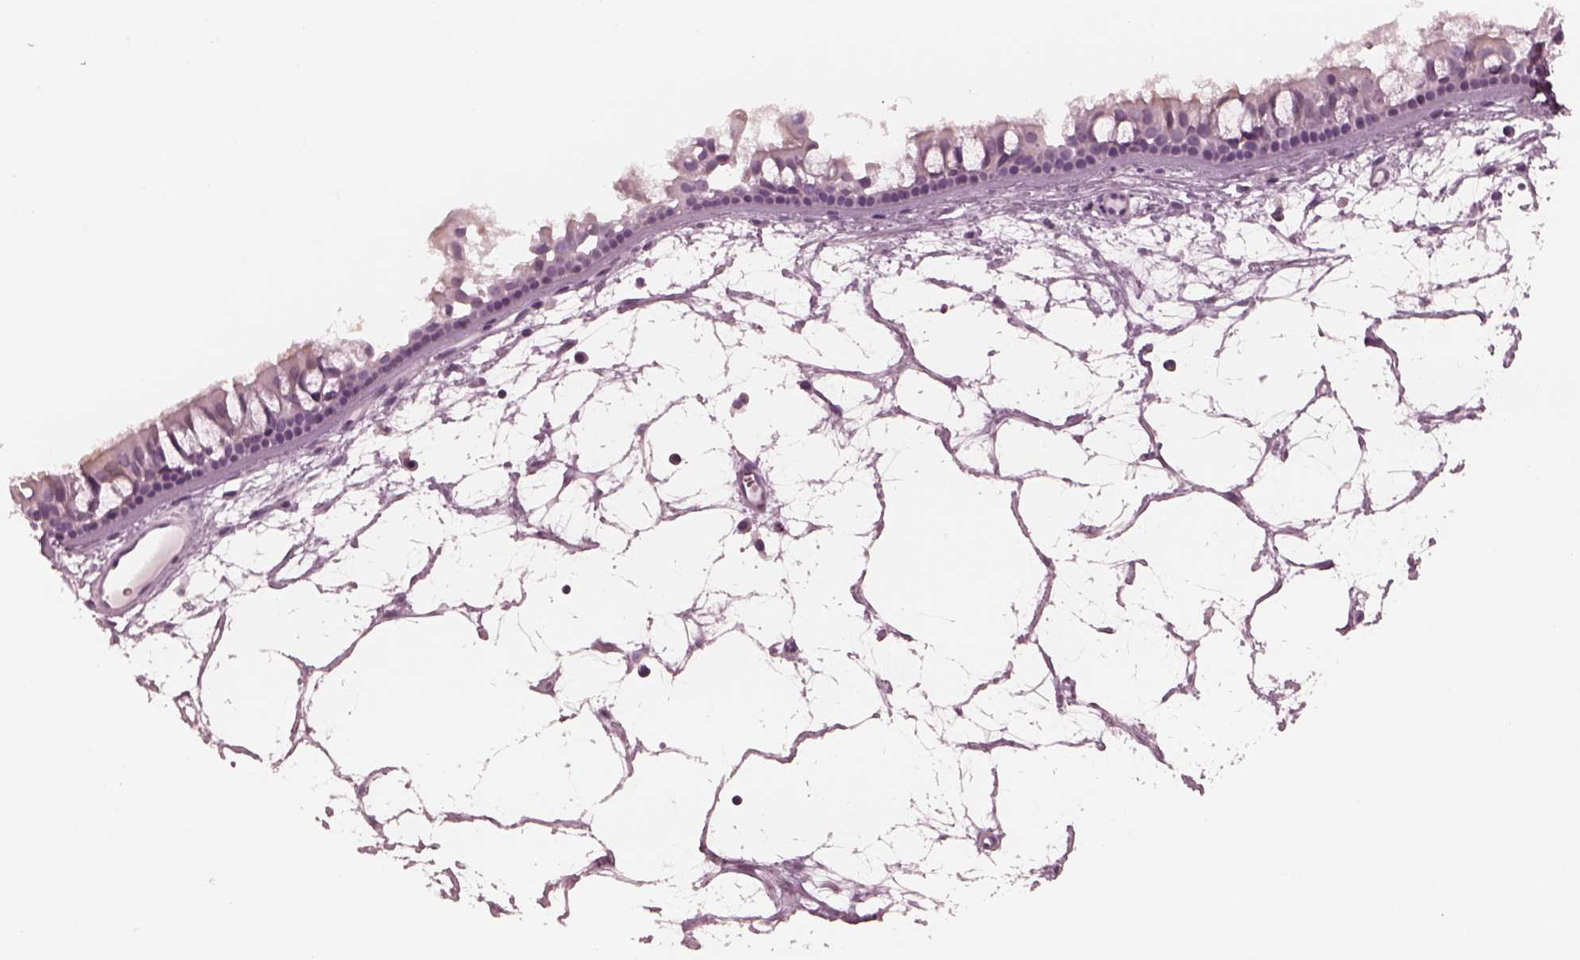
{"staining": {"intensity": "negative", "quantity": "none", "location": "none"}, "tissue": "nasopharynx", "cell_type": "Respiratory epithelial cells", "image_type": "normal", "snomed": [{"axis": "morphology", "description": "Normal tissue, NOS"}, {"axis": "topography", "description": "Nasopharynx"}], "caption": "Immunohistochemistry of normal human nasopharynx exhibits no staining in respiratory epithelial cells. Brightfield microscopy of immunohistochemistry (IHC) stained with DAB (brown) and hematoxylin (blue), captured at high magnification.", "gene": "C2orf81", "patient": {"sex": "female", "age": 68}}